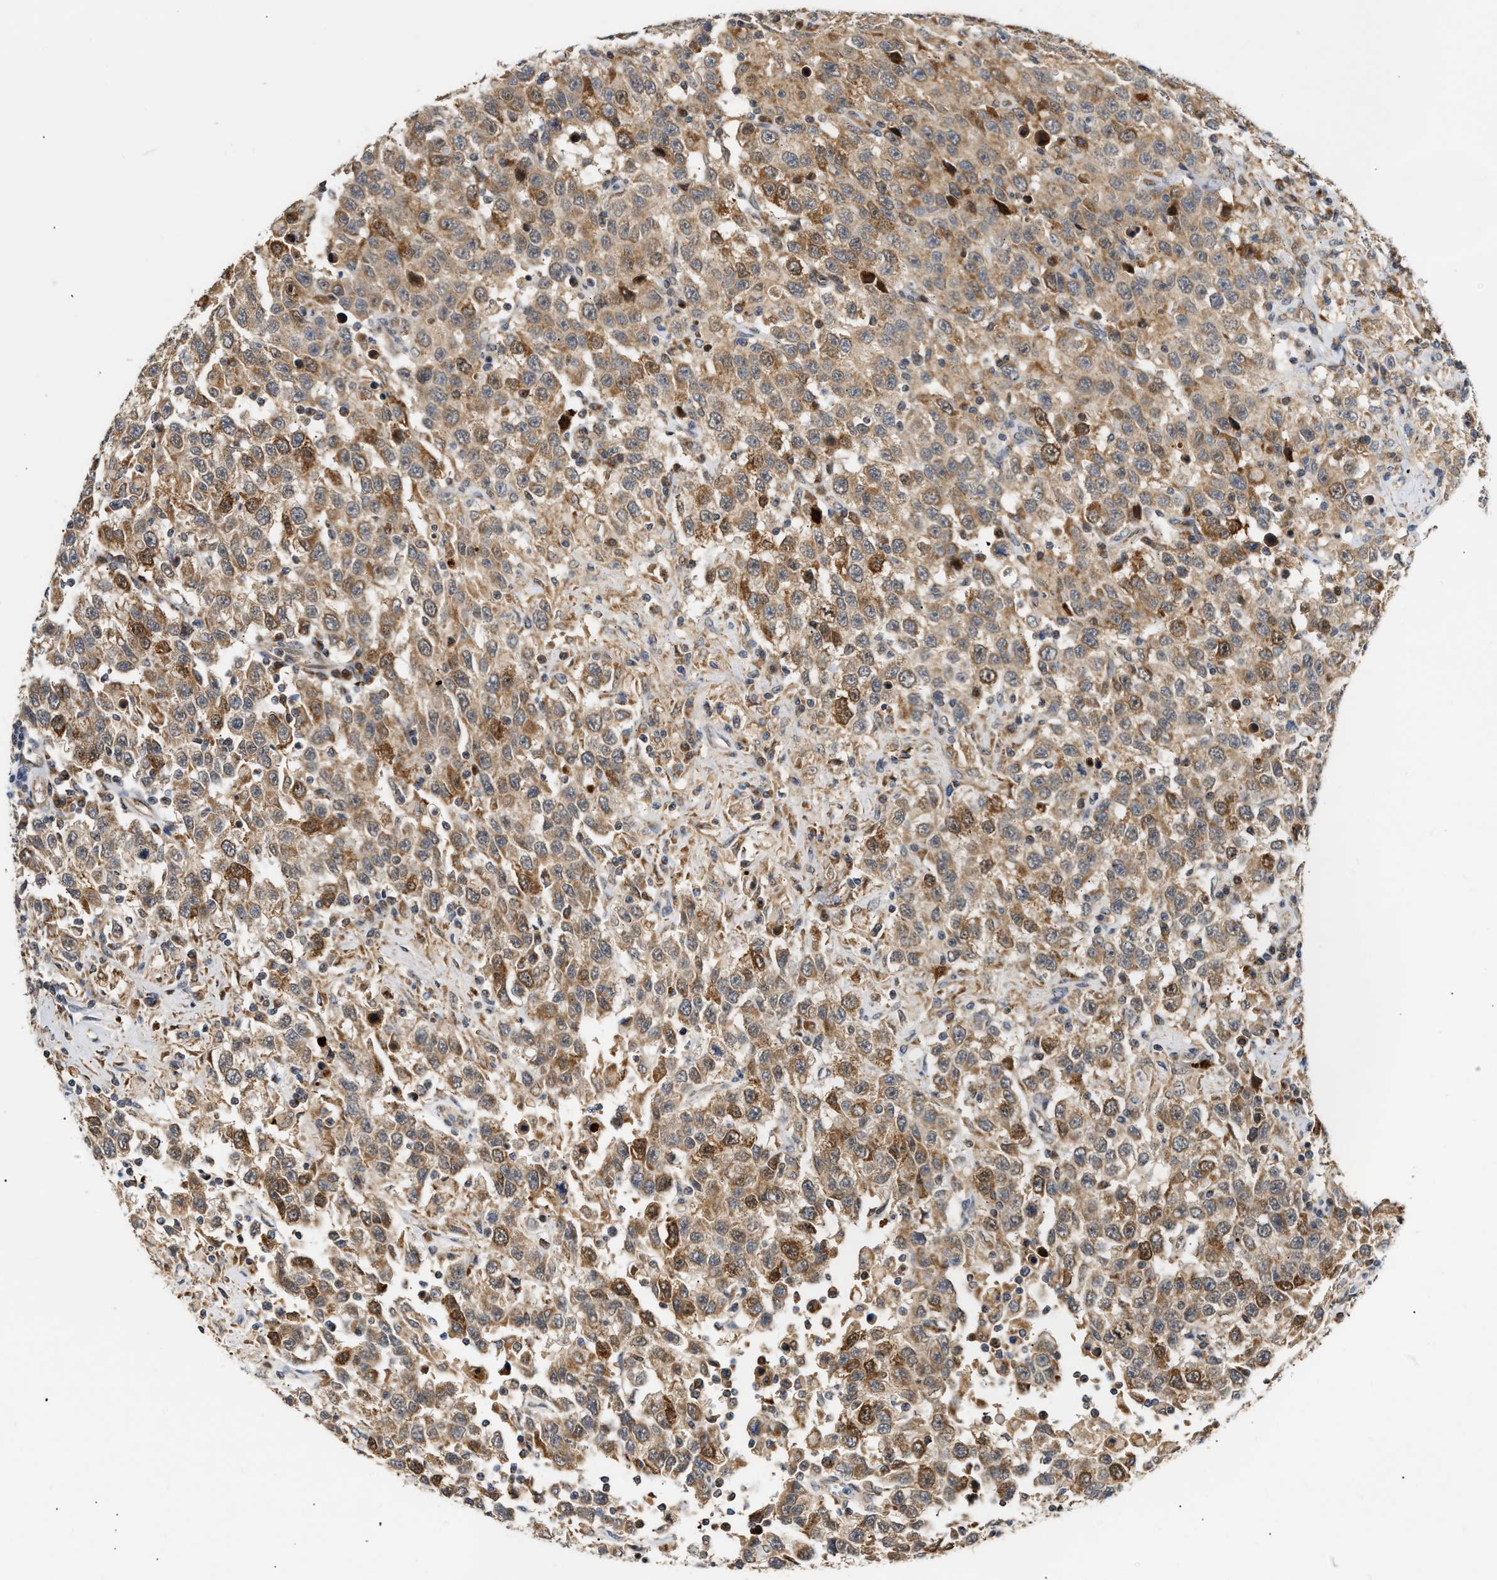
{"staining": {"intensity": "moderate", "quantity": ">75%", "location": "cytoplasmic/membranous"}, "tissue": "testis cancer", "cell_type": "Tumor cells", "image_type": "cancer", "snomed": [{"axis": "morphology", "description": "Seminoma, NOS"}, {"axis": "topography", "description": "Testis"}], "caption": "A high-resolution photomicrograph shows immunohistochemistry (IHC) staining of testis seminoma, which exhibits moderate cytoplasmic/membranous positivity in about >75% of tumor cells. Nuclei are stained in blue.", "gene": "EXTL2", "patient": {"sex": "male", "age": 41}}